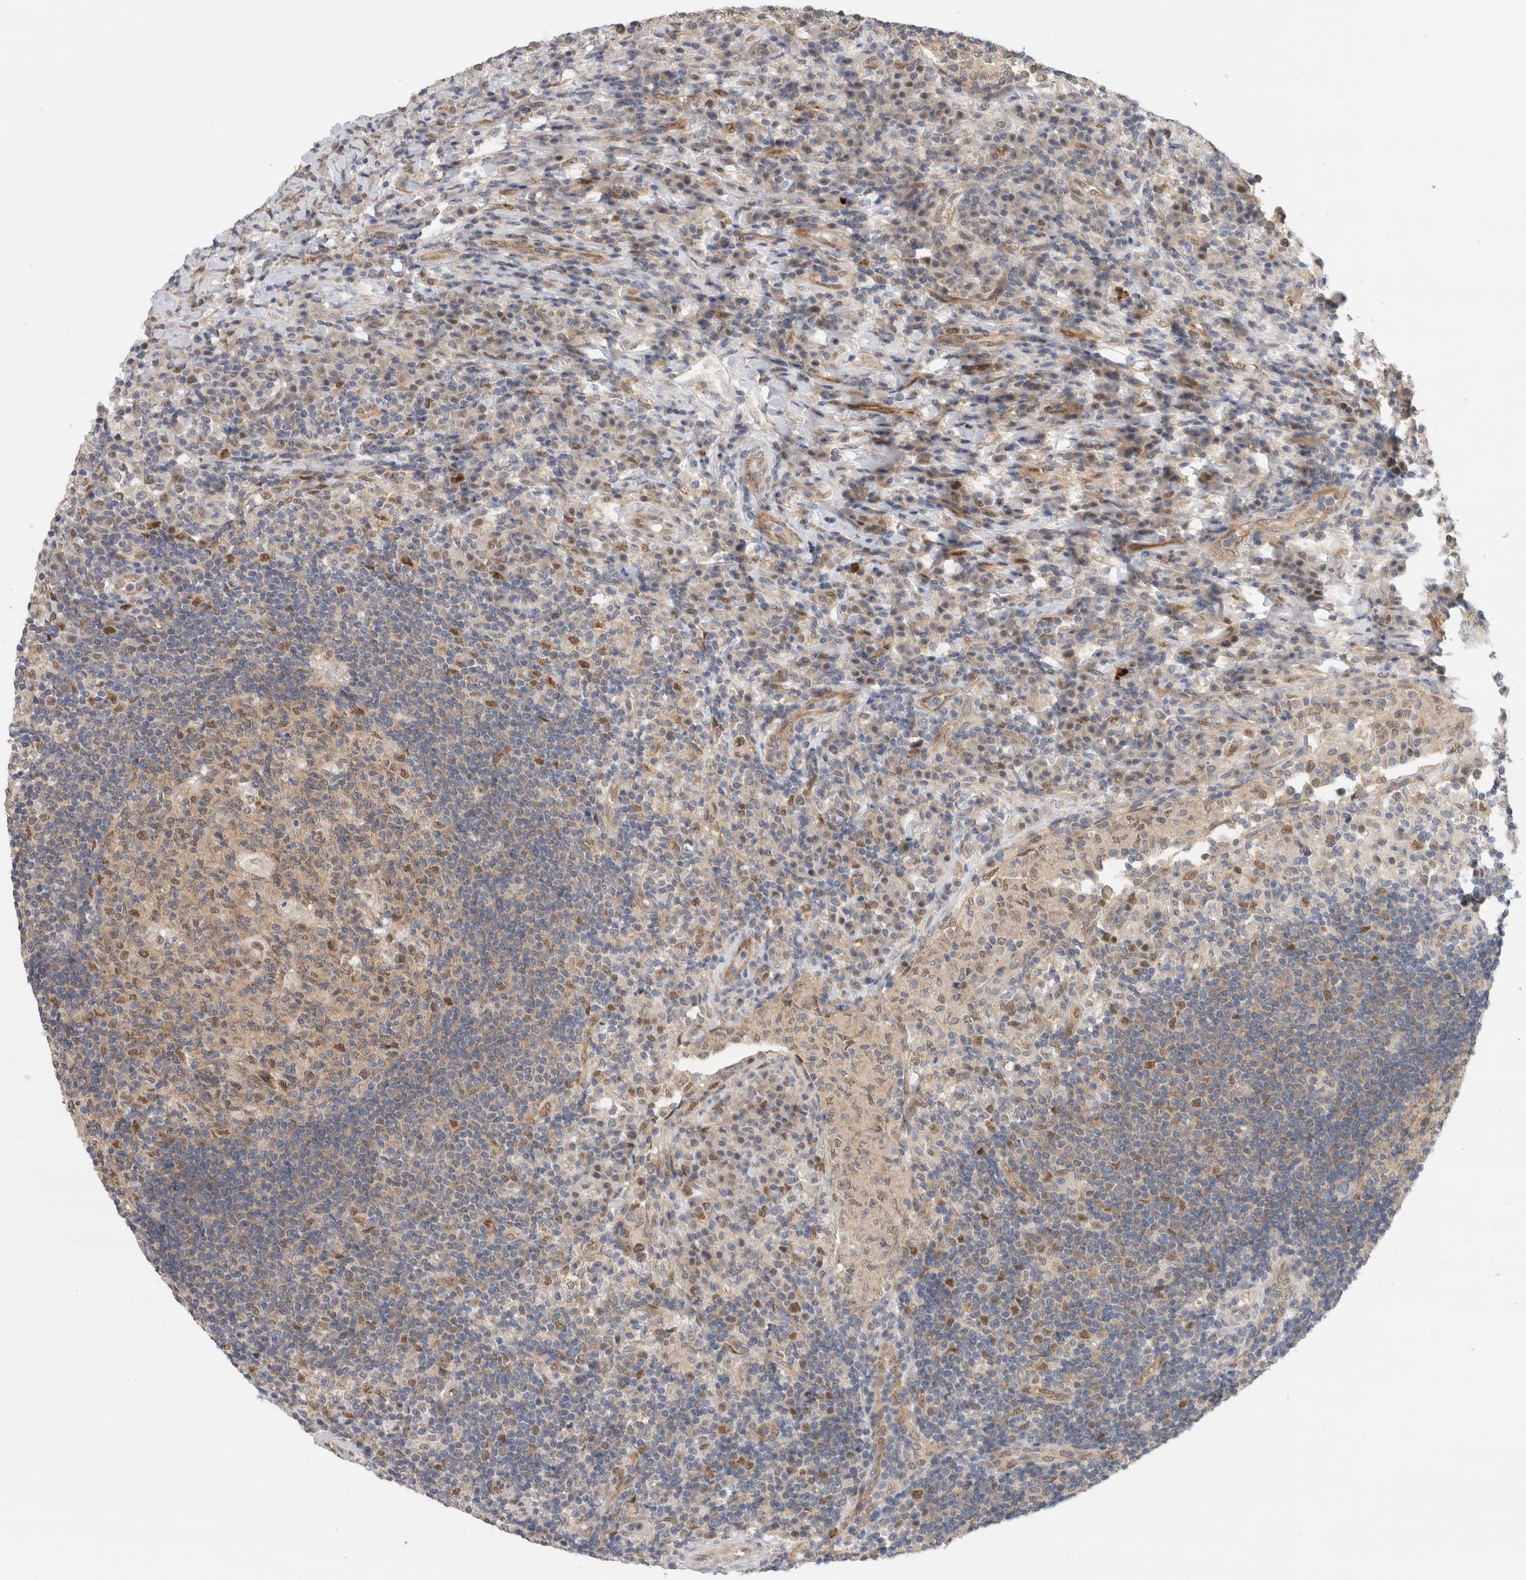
{"staining": {"intensity": "moderate", "quantity": "25%-75%", "location": "cytoplasmic/membranous,nuclear"}, "tissue": "lymph node", "cell_type": "Germinal center cells", "image_type": "normal", "snomed": [{"axis": "morphology", "description": "Normal tissue, NOS"}, {"axis": "topography", "description": "Lymph node"}], "caption": "Immunohistochemical staining of unremarkable human lymph node shows moderate cytoplasmic/membranous,nuclear protein staining in about 25%-75% of germinal center cells.", "gene": "EIF4G3", "patient": {"sex": "female", "age": 53}}